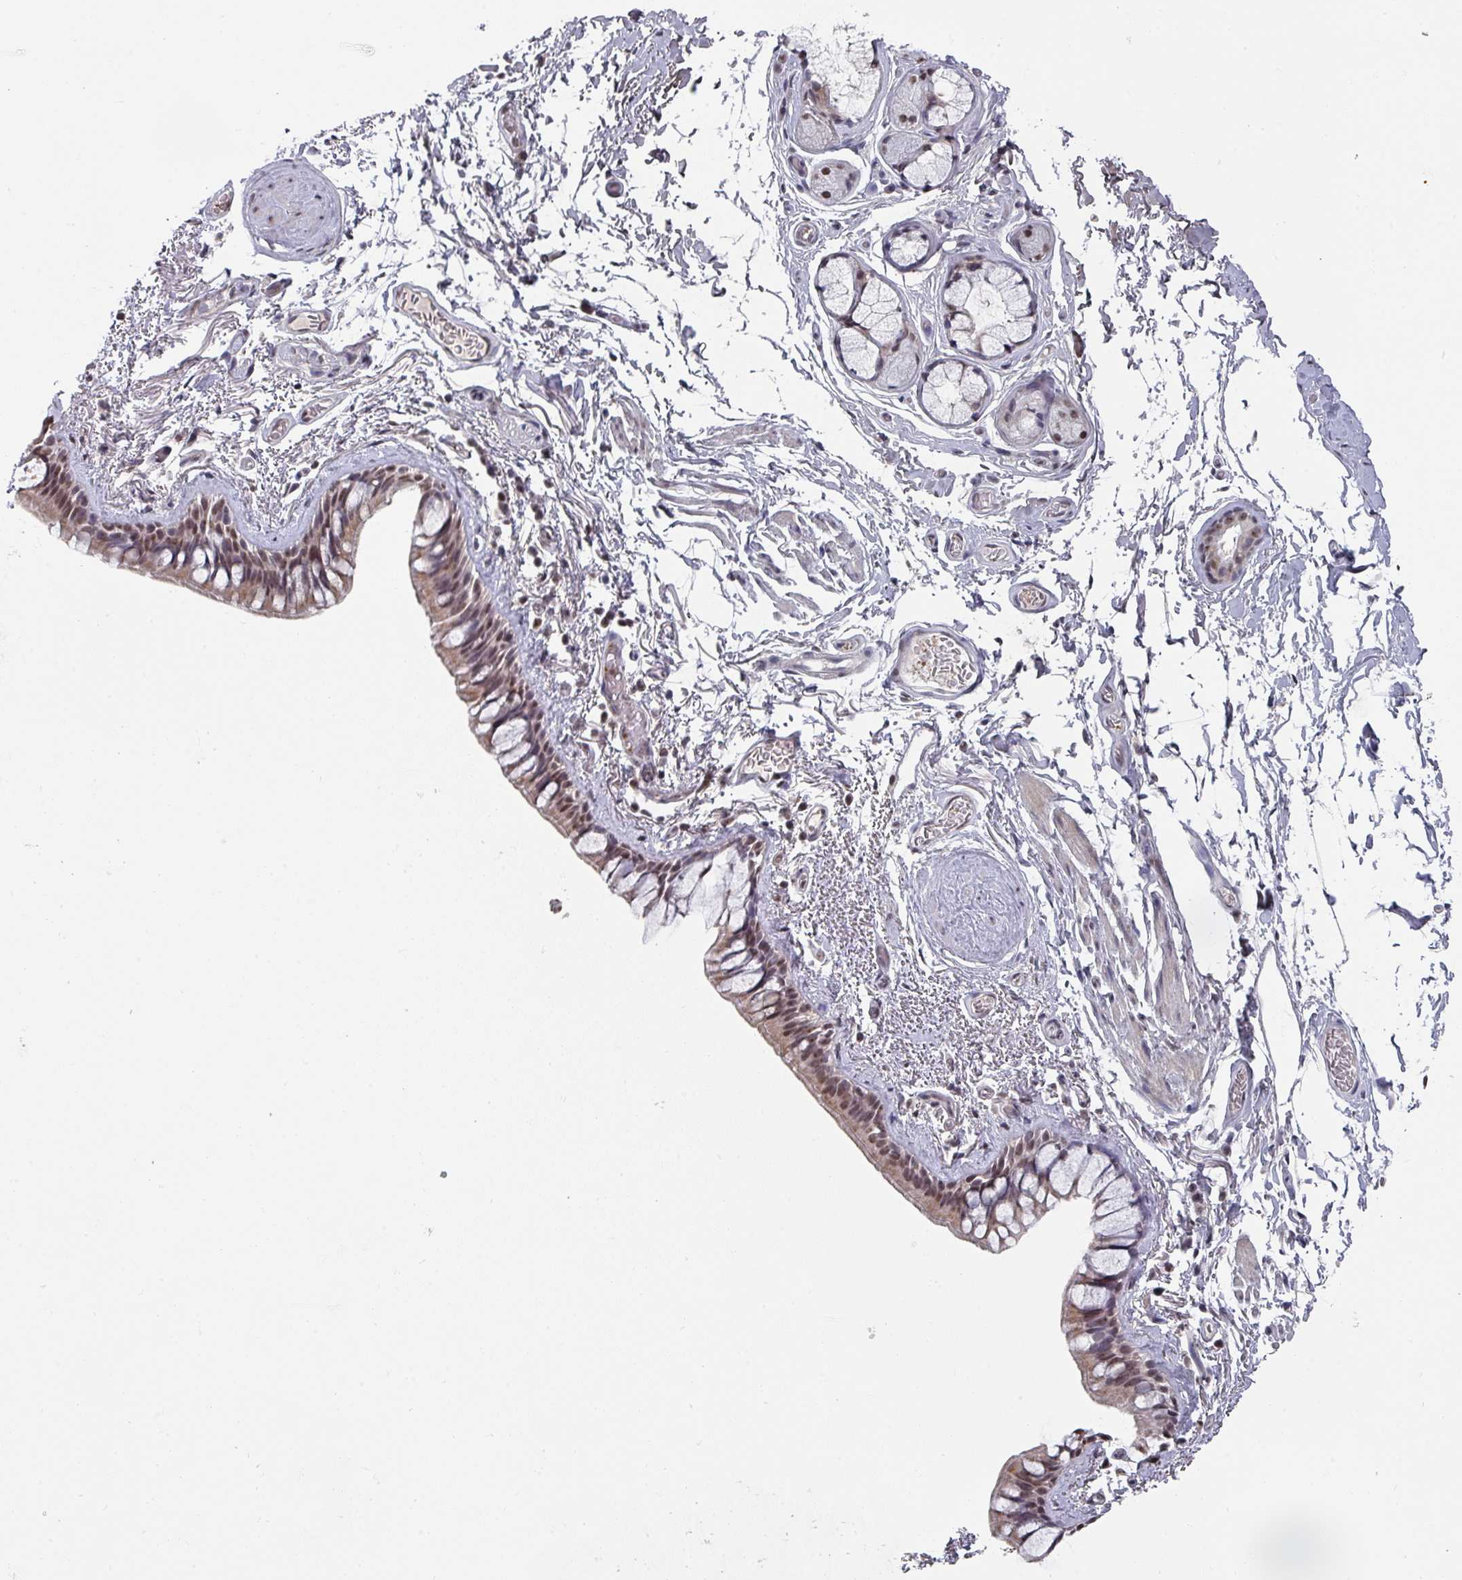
{"staining": {"intensity": "weak", "quantity": ">75%", "location": "cytoplasmic/membranous,nuclear"}, "tissue": "bronchus", "cell_type": "Respiratory epithelial cells", "image_type": "normal", "snomed": [{"axis": "morphology", "description": "Normal tissue, NOS"}, {"axis": "topography", "description": "Cartilage tissue"}], "caption": "Immunohistochemistry (IHC) micrograph of unremarkable bronchus: human bronchus stained using IHC demonstrates low levels of weak protein expression localized specifically in the cytoplasmic/membranous,nuclear of respiratory epithelial cells, appearing as a cytoplasmic/membranous,nuclear brown color.", "gene": "ZNF654", "patient": {"sex": "male", "age": 63}}